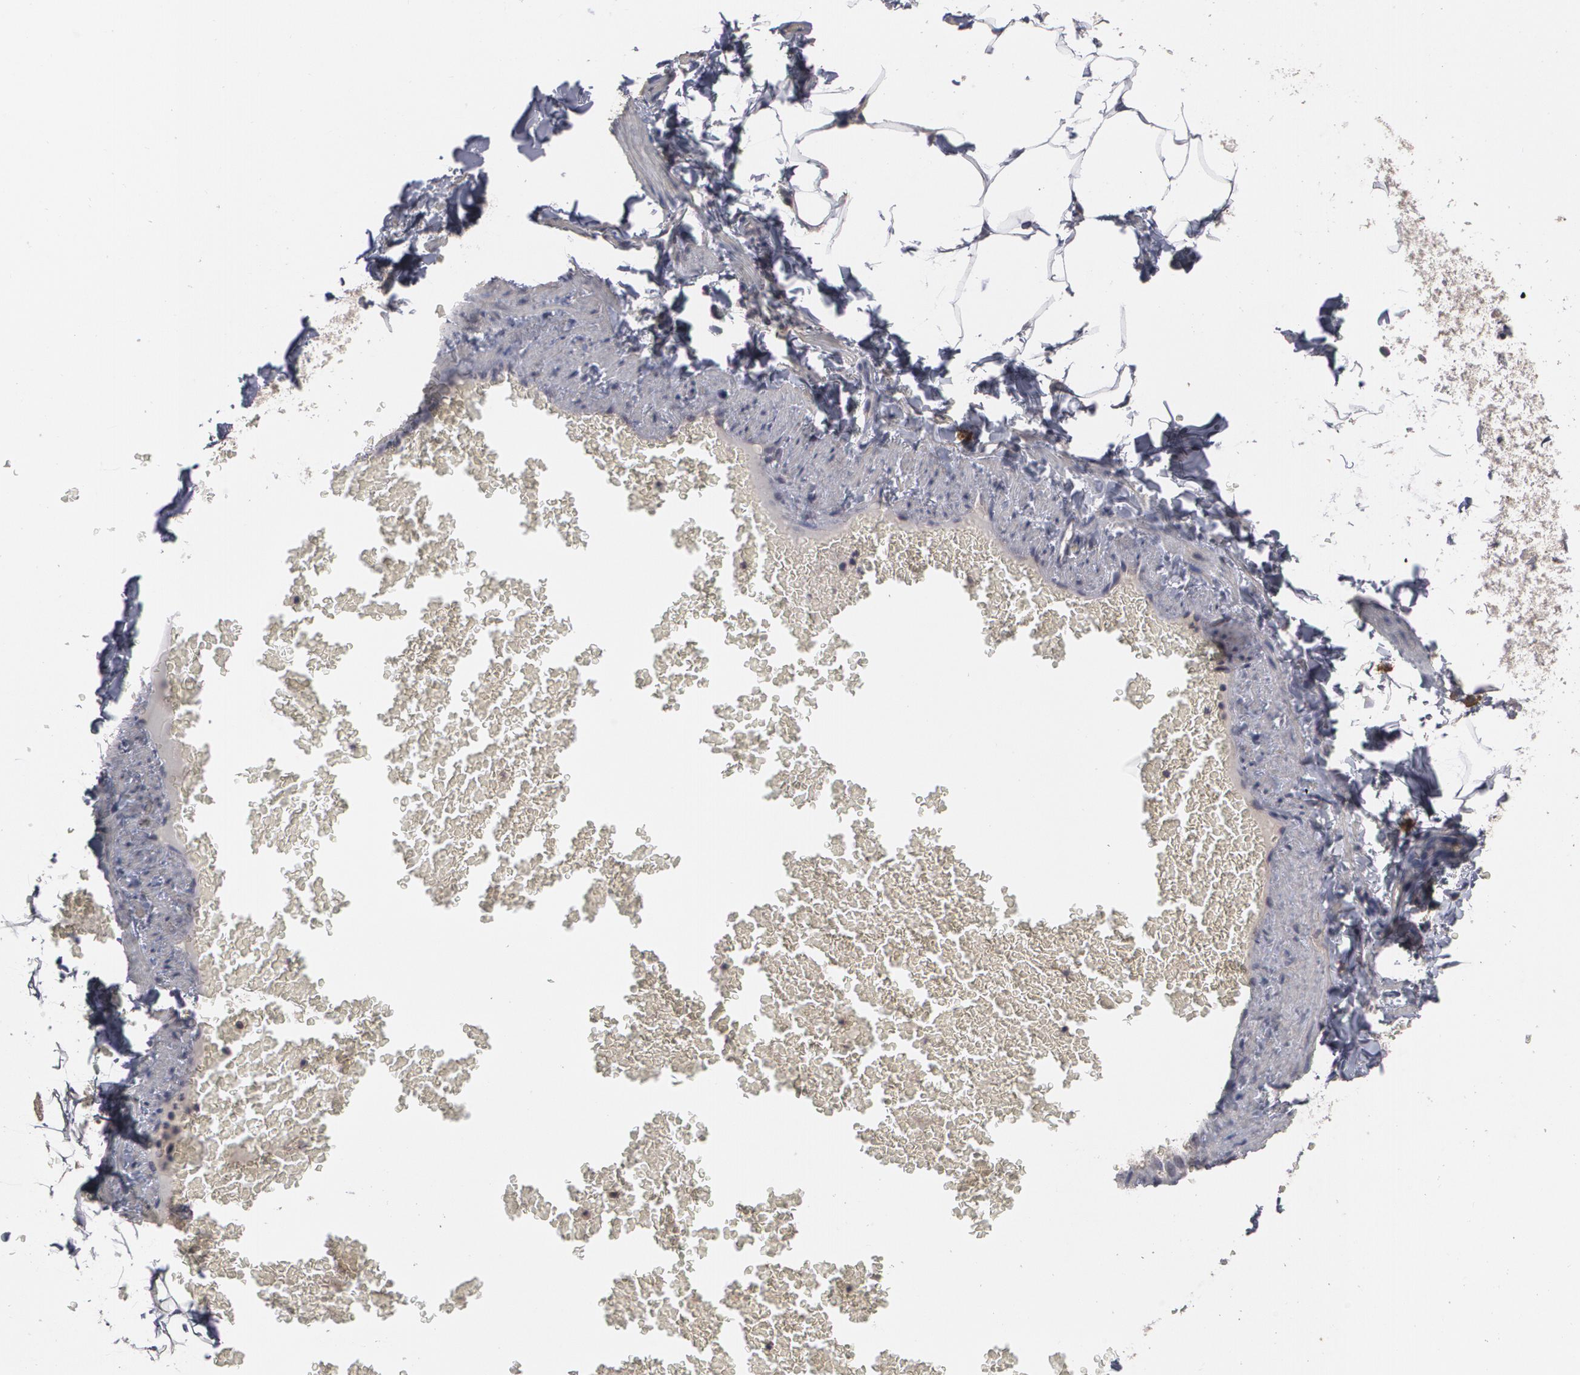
{"staining": {"intensity": "weak", "quantity": "25%-75%", "location": "cytoplasmic/membranous"}, "tissue": "adipose tissue", "cell_type": "Adipocytes", "image_type": "normal", "snomed": [{"axis": "morphology", "description": "Normal tissue, NOS"}, {"axis": "topography", "description": "Vascular tissue"}], "caption": "IHC of benign human adipose tissue displays low levels of weak cytoplasmic/membranous staining in about 25%-75% of adipocytes.", "gene": "ARF6", "patient": {"sex": "male", "age": 41}}